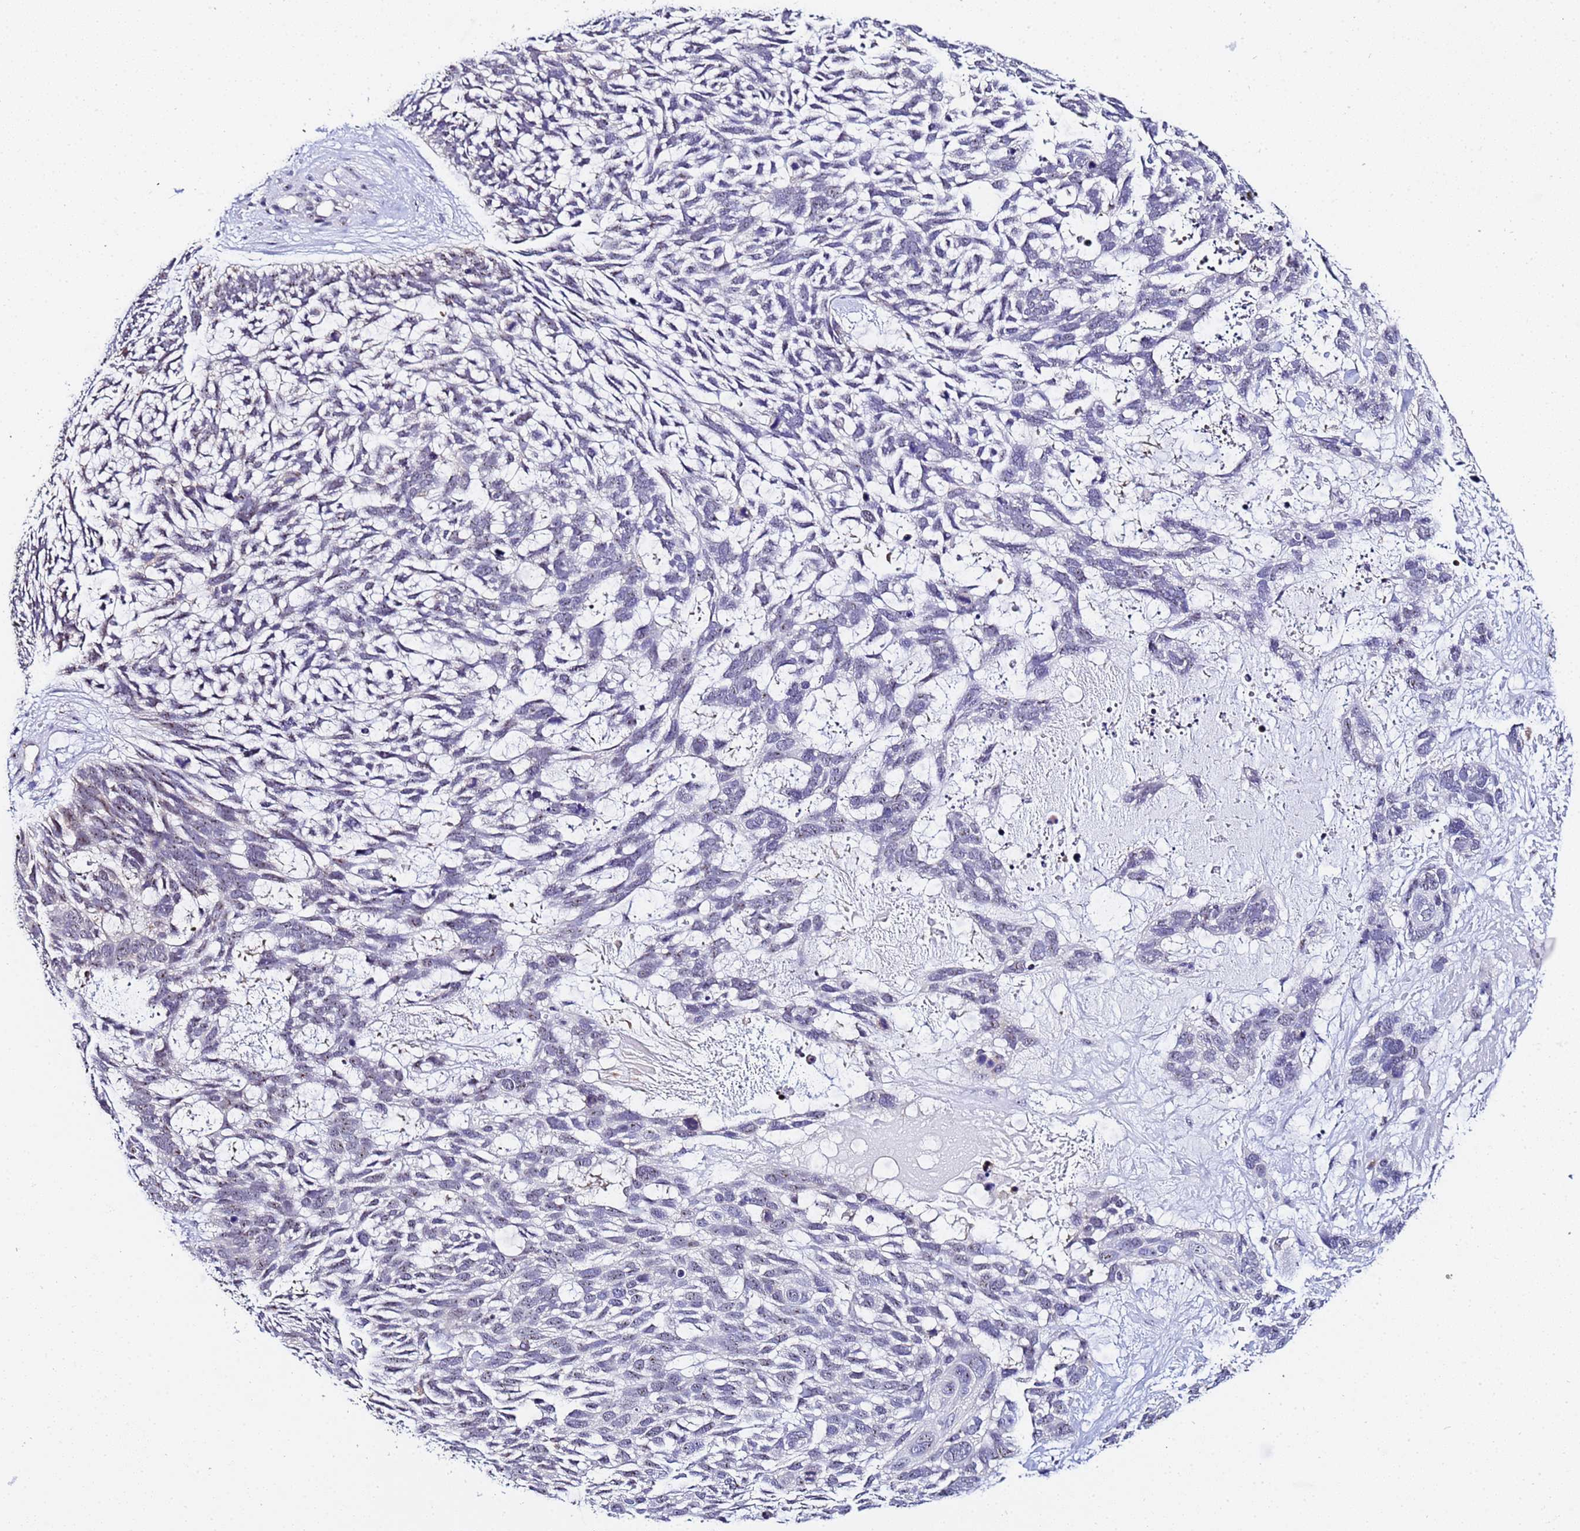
{"staining": {"intensity": "negative", "quantity": "none", "location": "none"}, "tissue": "skin cancer", "cell_type": "Tumor cells", "image_type": "cancer", "snomed": [{"axis": "morphology", "description": "Basal cell carcinoma"}, {"axis": "topography", "description": "Skin"}], "caption": "IHC micrograph of skin cancer stained for a protein (brown), which exhibits no staining in tumor cells.", "gene": "ACTL6B", "patient": {"sex": "male", "age": 88}}